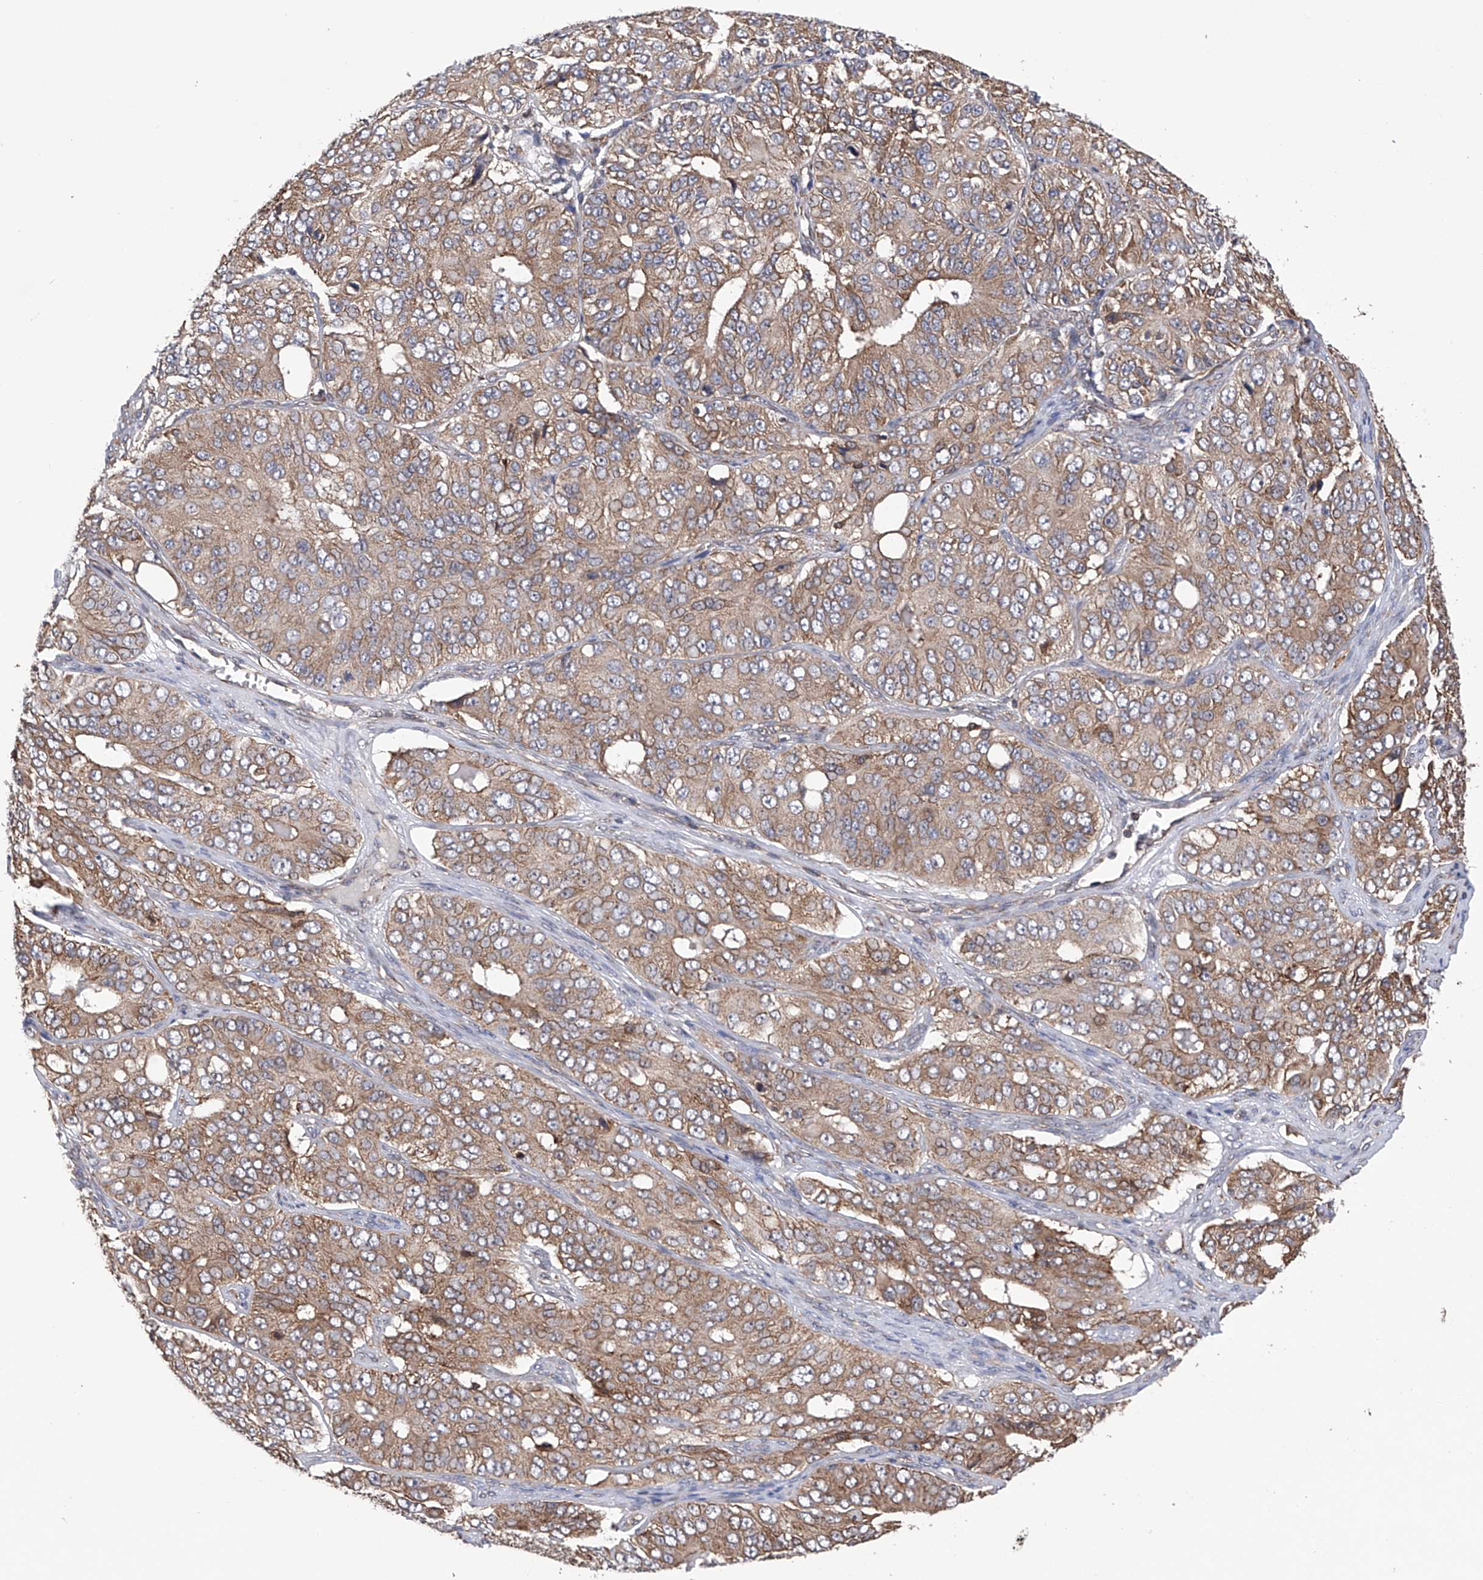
{"staining": {"intensity": "weak", "quantity": ">75%", "location": "cytoplasmic/membranous"}, "tissue": "ovarian cancer", "cell_type": "Tumor cells", "image_type": "cancer", "snomed": [{"axis": "morphology", "description": "Carcinoma, endometroid"}, {"axis": "topography", "description": "Ovary"}], "caption": "Immunohistochemistry (IHC) of human ovarian cancer demonstrates low levels of weak cytoplasmic/membranous expression in about >75% of tumor cells.", "gene": "DNAH8", "patient": {"sex": "female", "age": 51}}